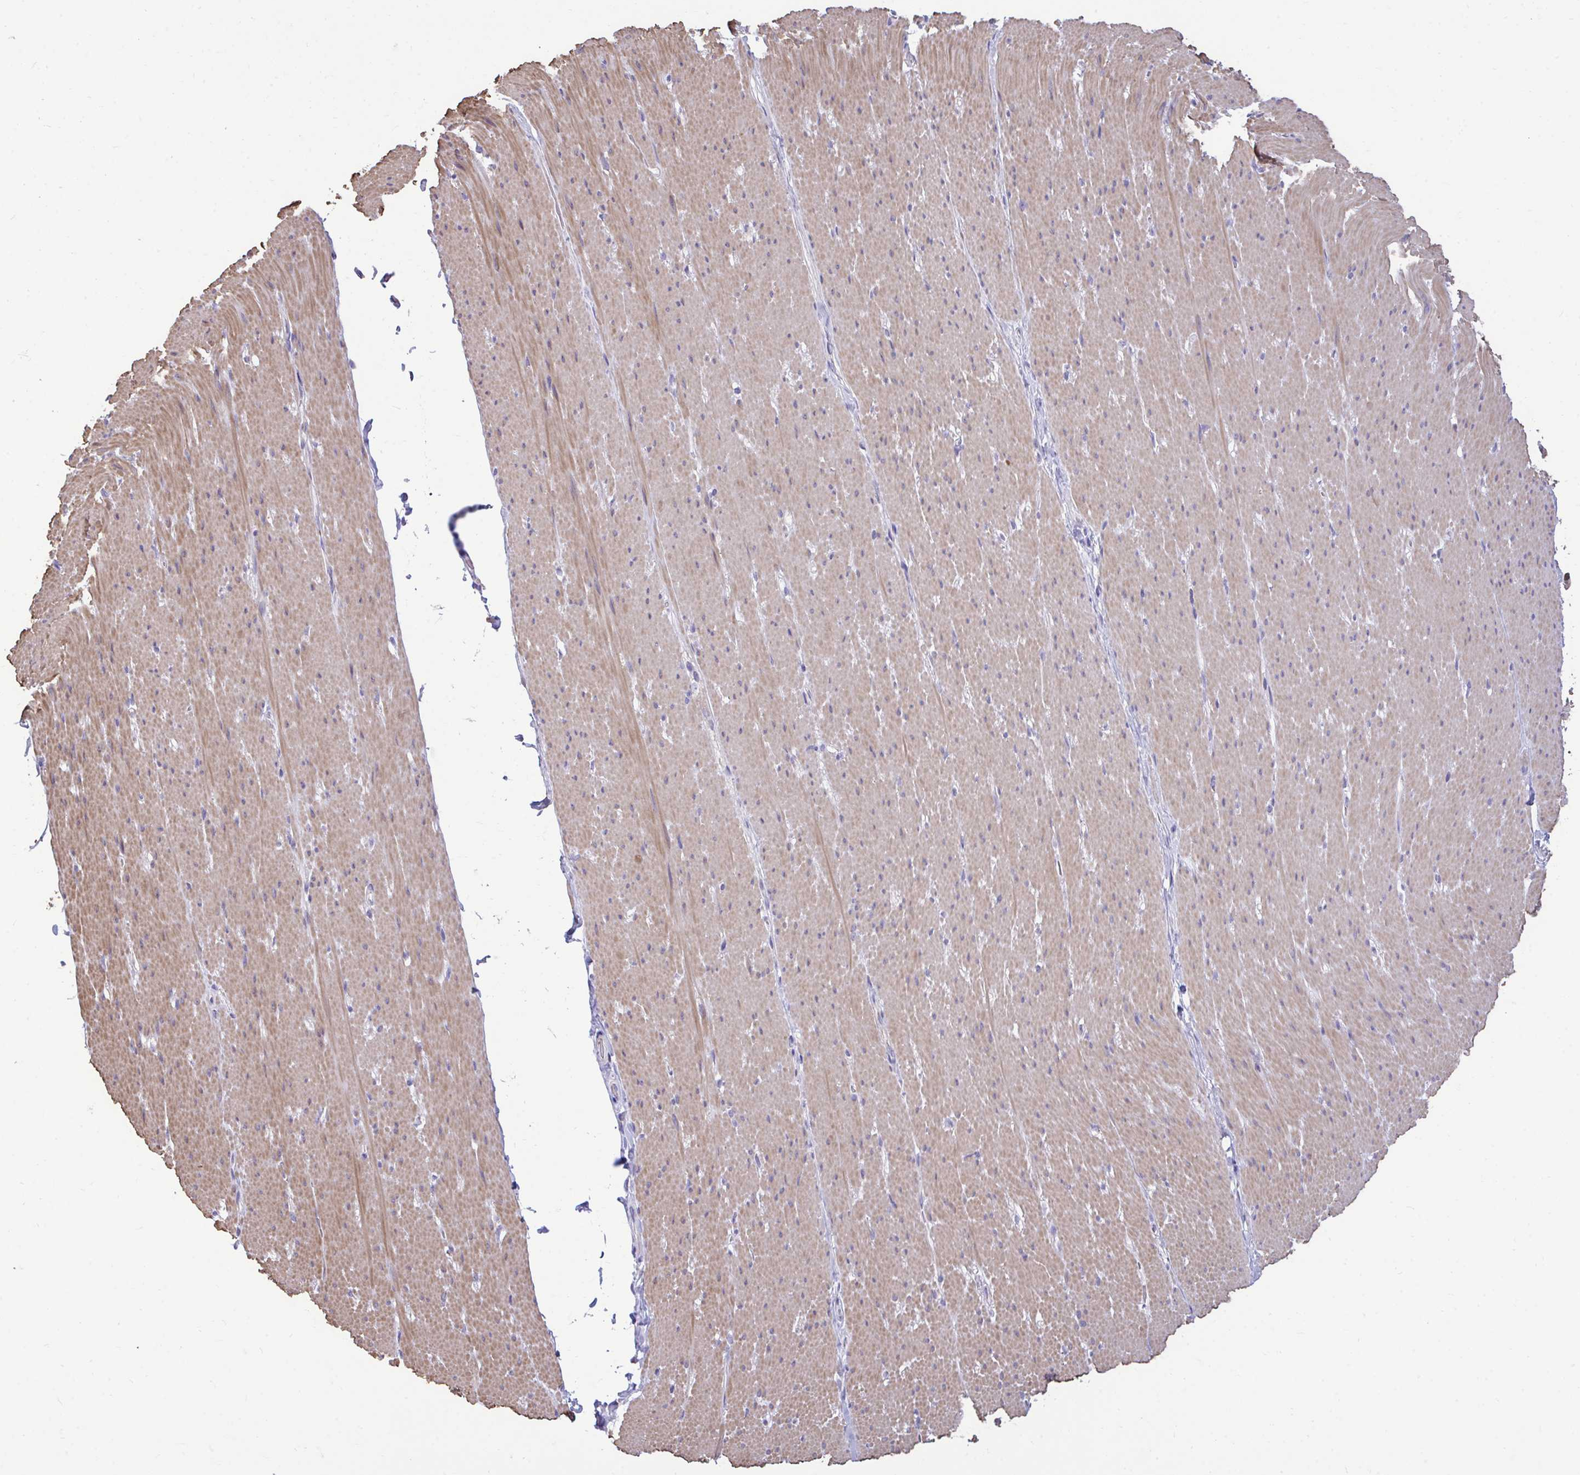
{"staining": {"intensity": "moderate", "quantity": "25%-75%", "location": "cytoplasmic/membranous"}, "tissue": "smooth muscle", "cell_type": "Smooth muscle cells", "image_type": "normal", "snomed": [{"axis": "morphology", "description": "Normal tissue, NOS"}, {"axis": "topography", "description": "Smooth muscle"}, {"axis": "topography", "description": "Rectum"}], "caption": "Smooth muscle cells display medium levels of moderate cytoplasmic/membranous staining in about 25%-75% of cells in normal human smooth muscle.", "gene": "ENSG00000269547", "patient": {"sex": "male", "age": 53}}